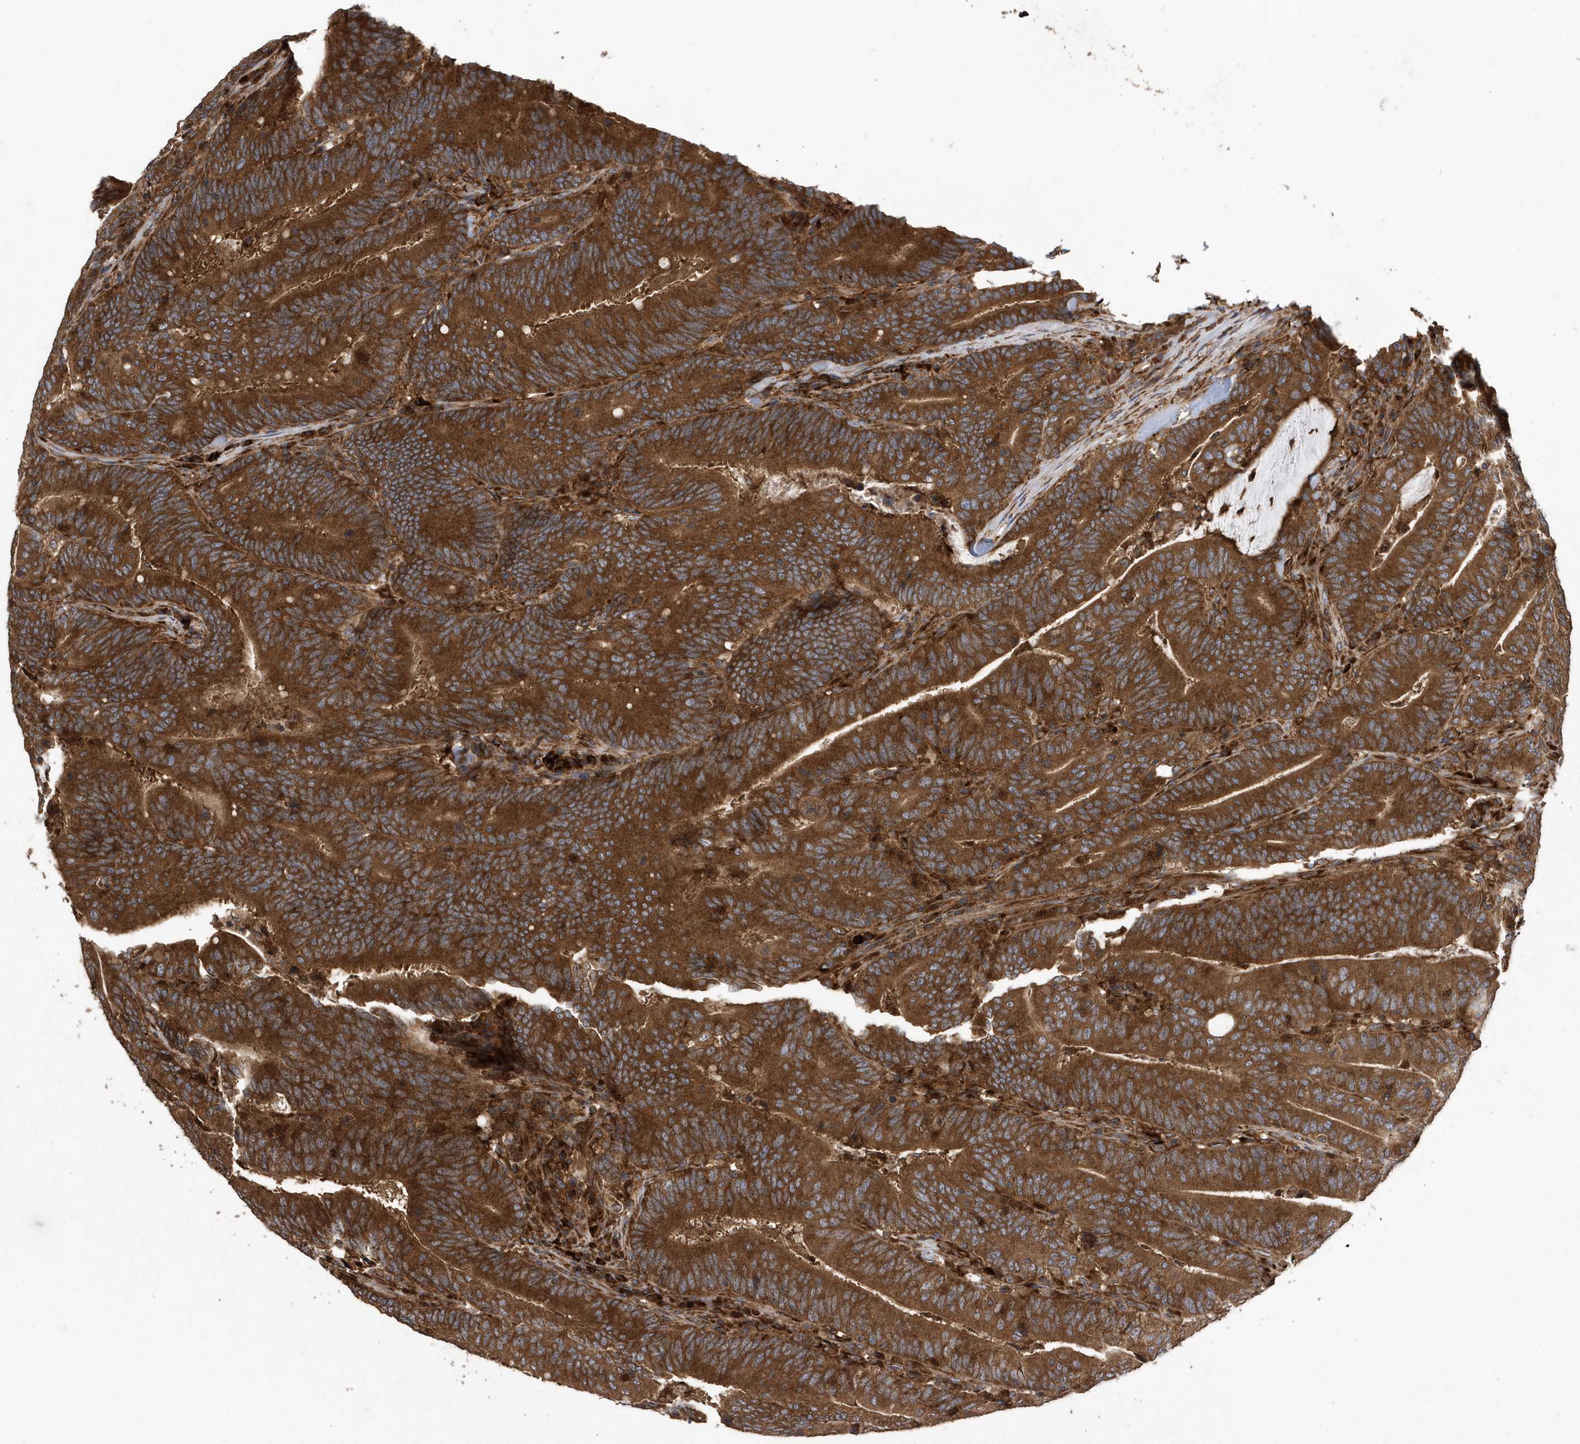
{"staining": {"intensity": "strong", "quantity": ">75%", "location": "cytoplasmic/membranous"}, "tissue": "colorectal cancer", "cell_type": "Tumor cells", "image_type": "cancer", "snomed": [{"axis": "morphology", "description": "Adenocarcinoma, NOS"}, {"axis": "topography", "description": "Colon"}], "caption": "Immunohistochemistry (IHC) histopathology image of neoplastic tissue: human colorectal cancer stained using IHC reveals high levels of strong protein expression localized specifically in the cytoplasmic/membranous of tumor cells, appearing as a cytoplasmic/membranous brown color.", "gene": "WASHC5", "patient": {"sex": "female", "age": 66}}